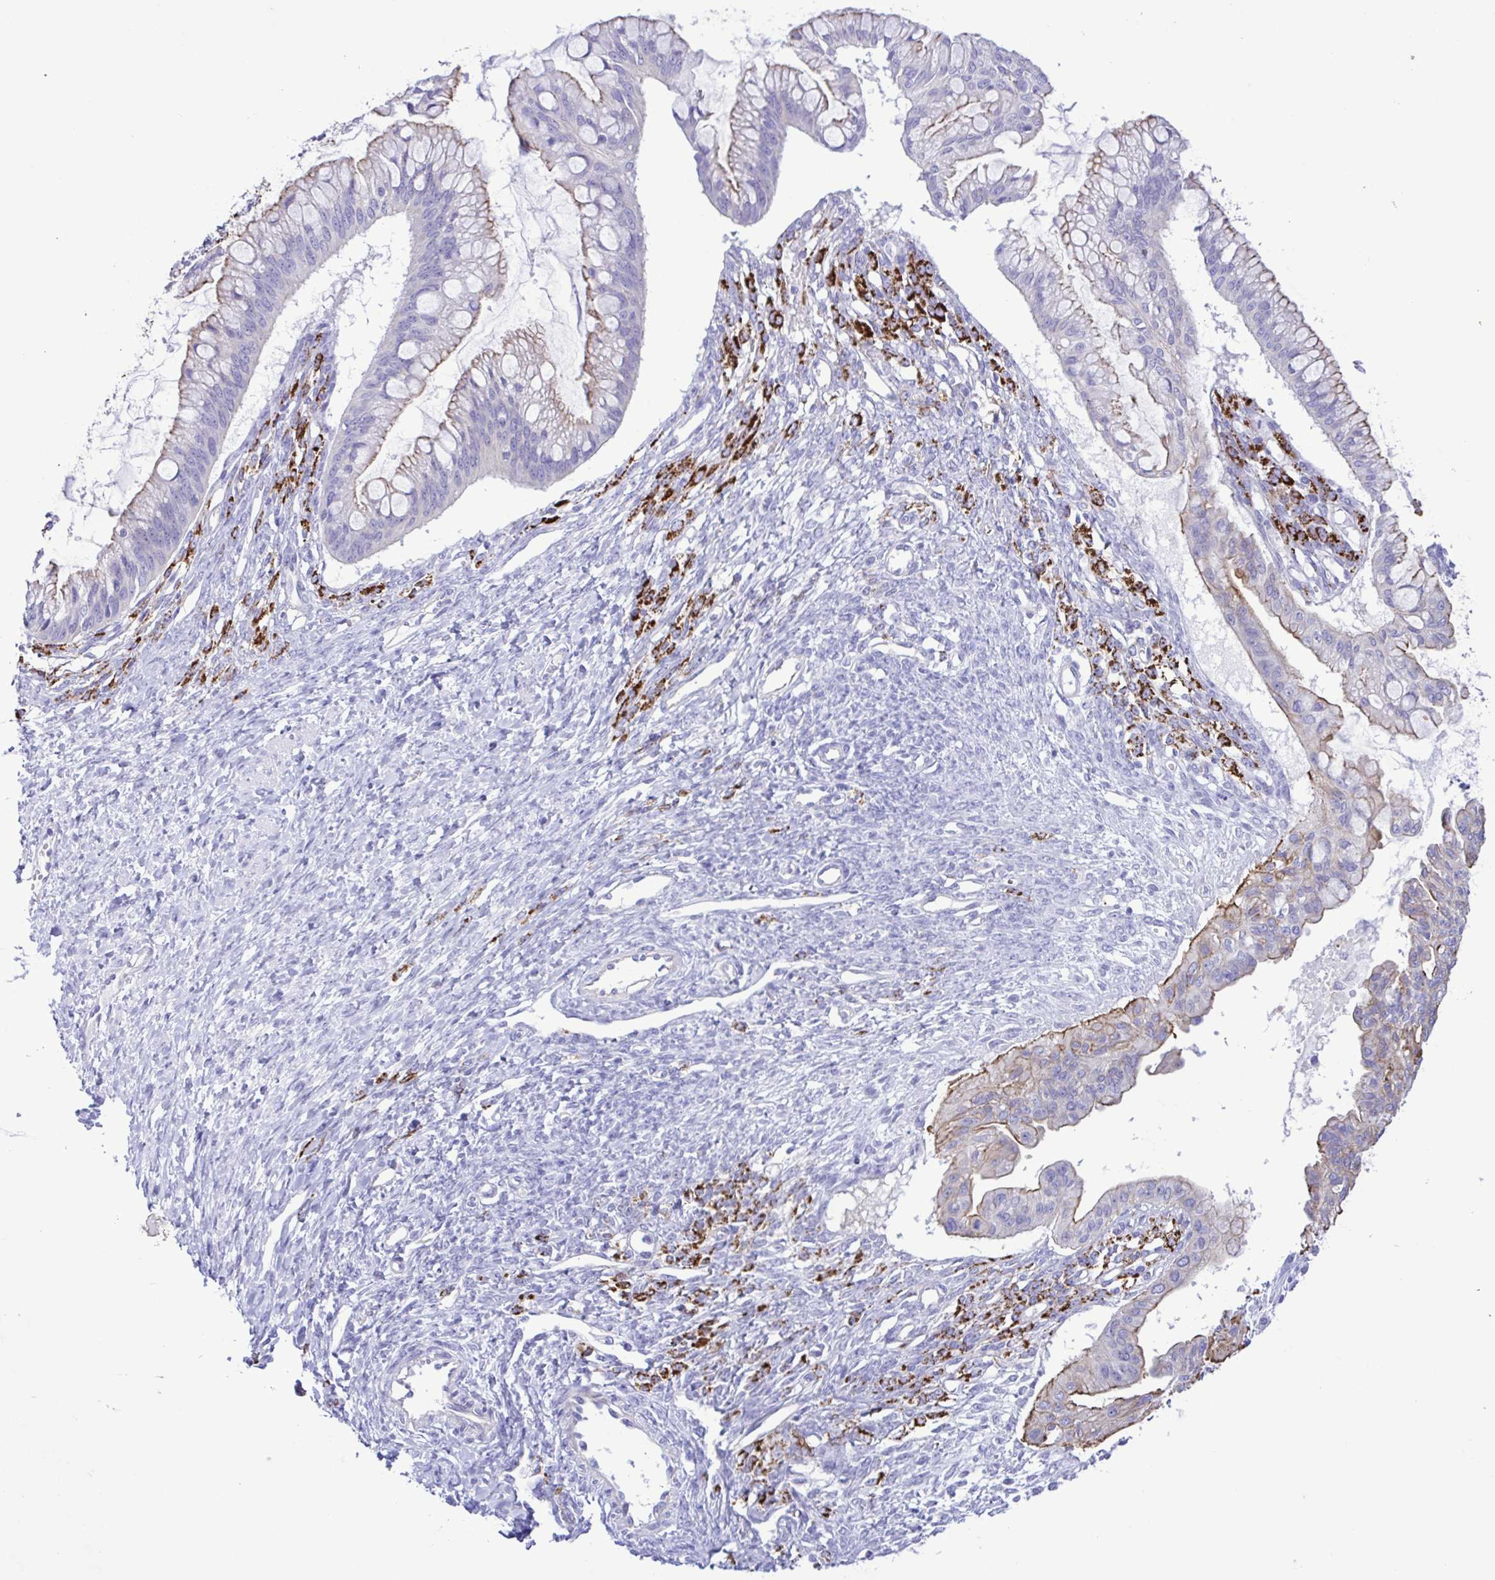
{"staining": {"intensity": "weak", "quantity": "<25%", "location": "cytoplasmic/membranous"}, "tissue": "ovarian cancer", "cell_type": "Tumor cells", "image_type": "cancer", "snomed": [{"axis": "morphology", "description": "Cystadenocarcinoma, mucinous, NOS"}, {"axis": "topography", "description": "Ovary"}], "caption": "This is an immunohistochemistry (IHC) photomicrograph of ovarian cancer (mucinous cystadenocarcinoma). There is no positivity in tumor cells.", "gene": "CYP11A1", "patient": {"sex": "female", "age": 73}}